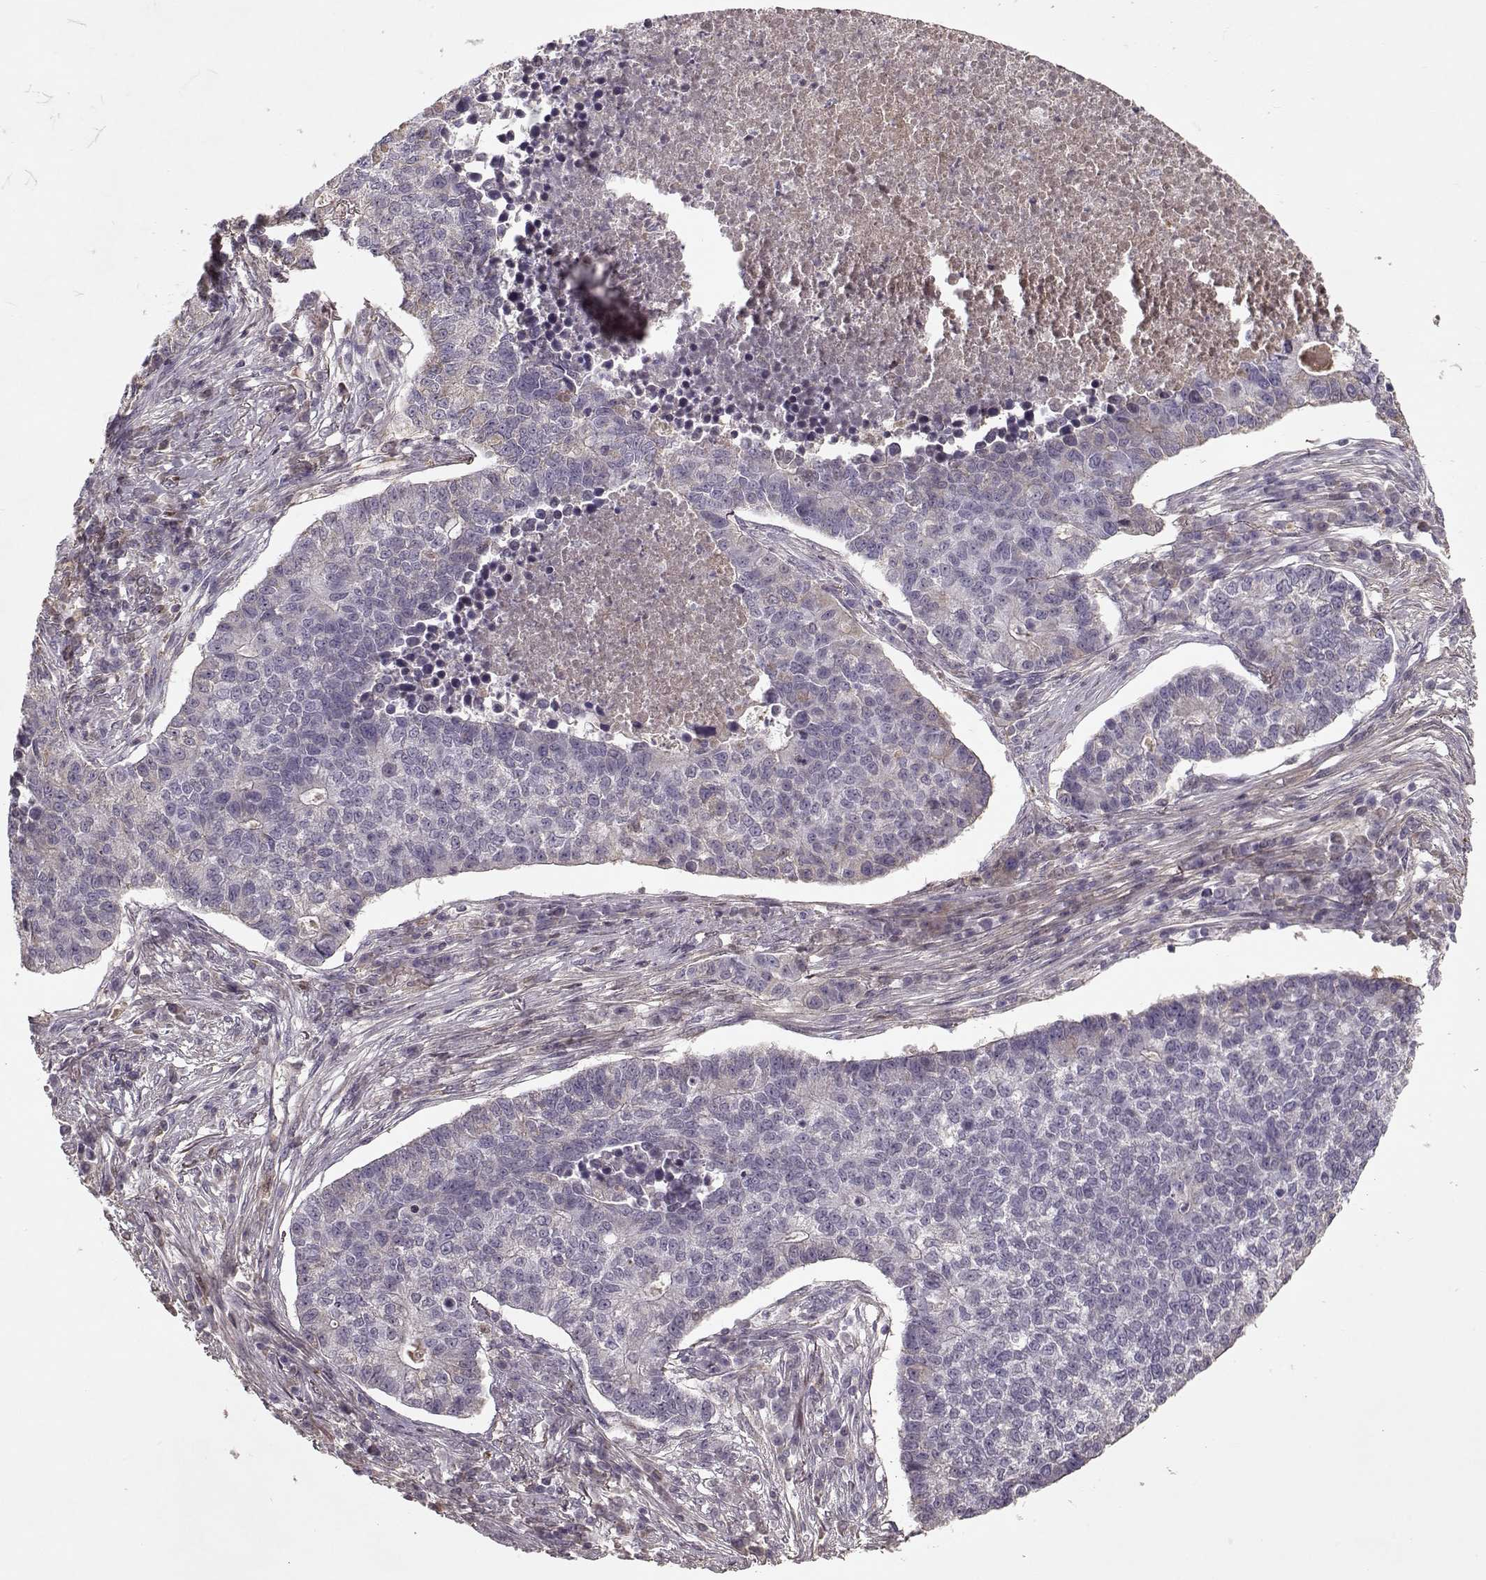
{"staining": {"intensity": "negative", "quantity": "none", "location": "none"}, "tissue": "lung cancer", "cell_type": "Tumor cells", "image_type": "cancer", "snomed": [{"axis": "morphology", "description": "Adenocarcinoma, NOS"}, {"axis": "topography", "description": "Lung"}], "caption": "Immunohistochemical staining of lung cancer demonstrates no significant positivity in tumor cells.", "gene": "LUM", "patient": {"sex": "male", "age": 57}}